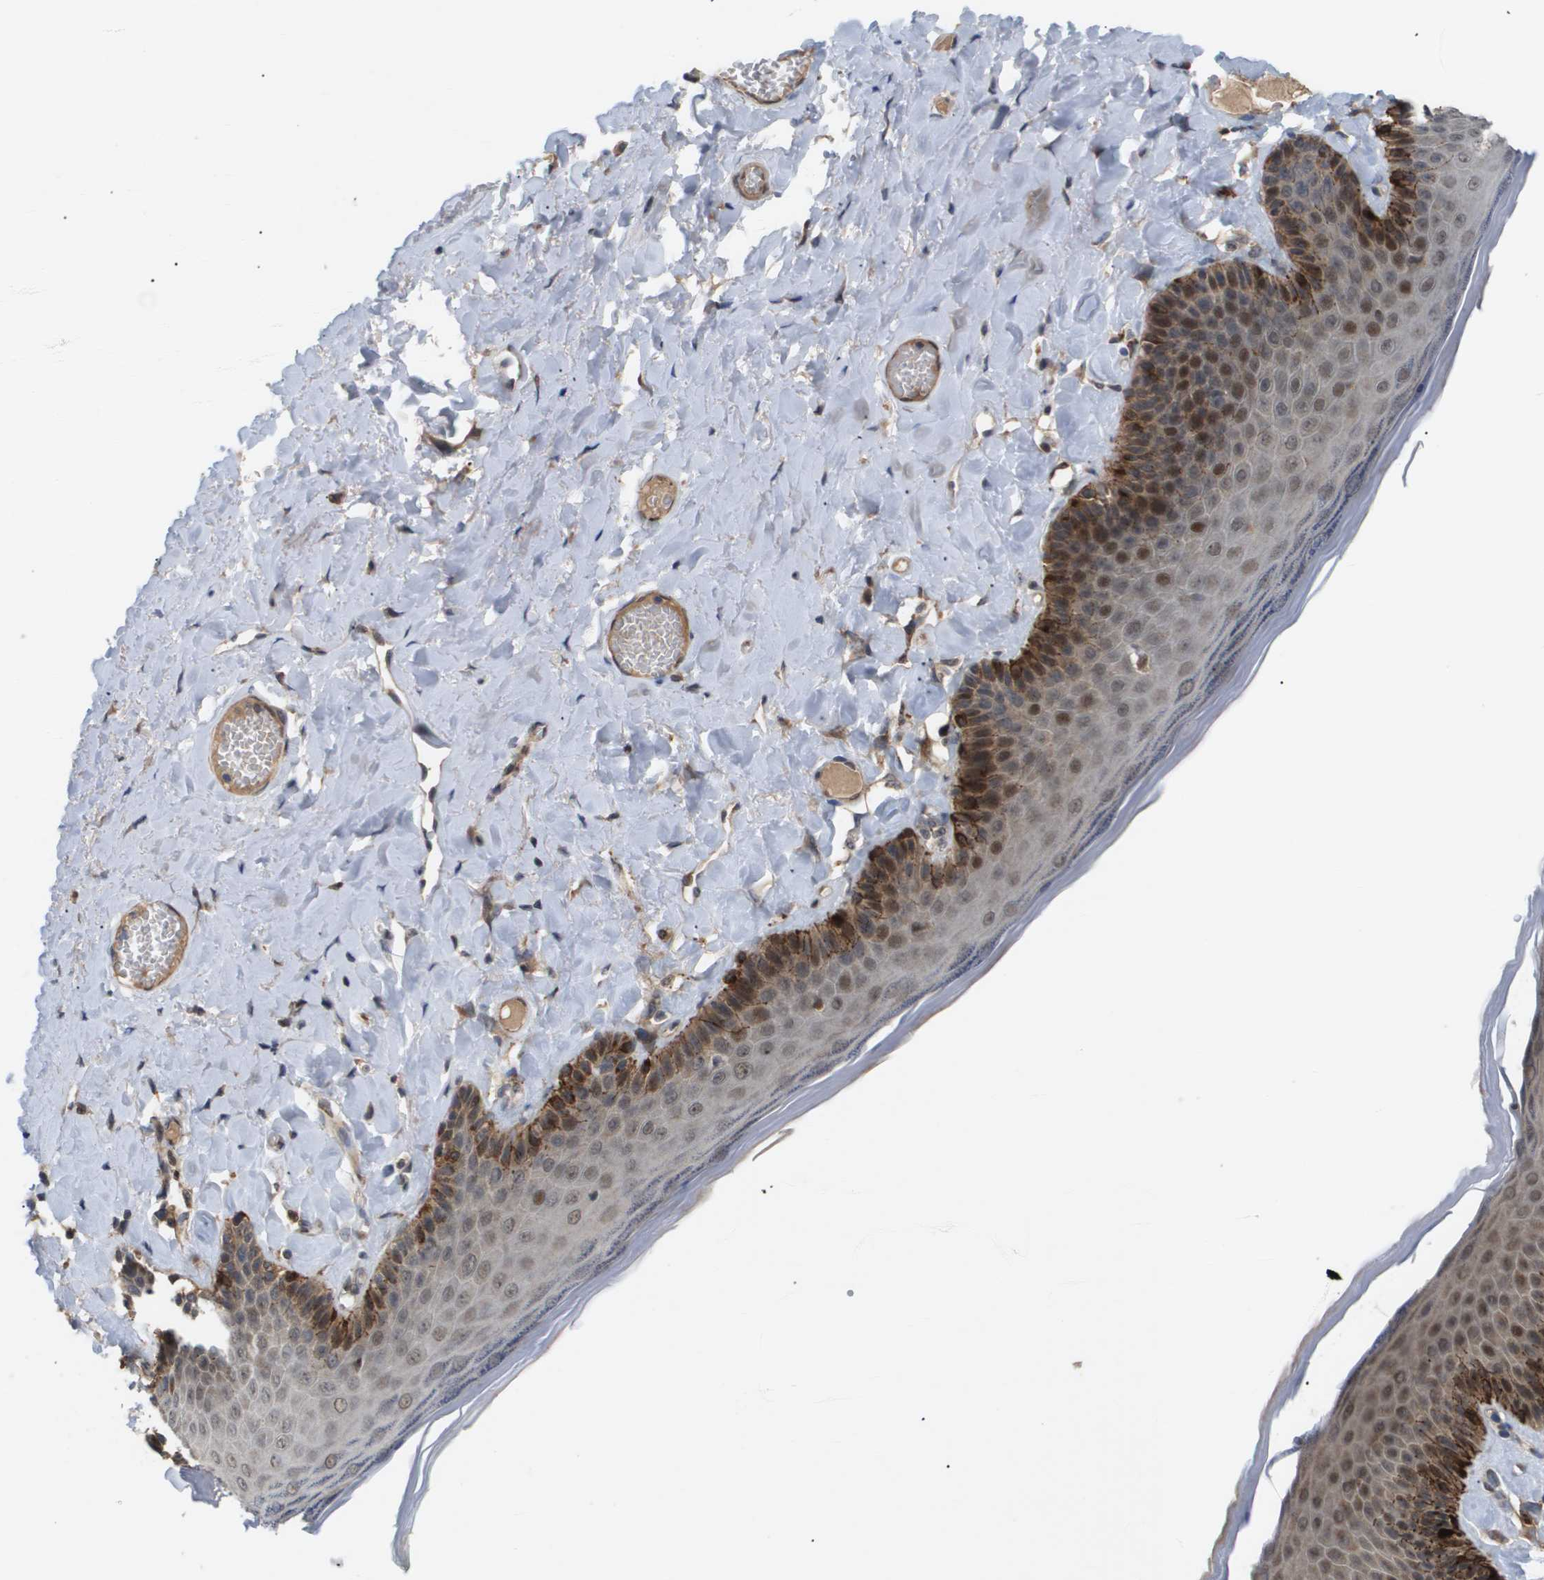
{"staining": {"intensity": "moderate", "quantity": ">75%", "location": "cytoplasmic/membranous,nuclear"}, "tissue": "skin", "cell_type": "Epidermal cells", "image_type": "normal", "snomed": [{"axis": "morphology", "description": "Normal tissue, NOS"}, {"axis": "topography", "description": "Anal"}], "caption": "Moderate cytoplasmic/membranous,nuclear staining is appreciated in about >75% of epidermal cells in benign skin. (brown staining indicates protein expression, while blue staining denotes nuclei).", "gene": "PDGFB", "patient": {"sex": "male", "age": 69}}